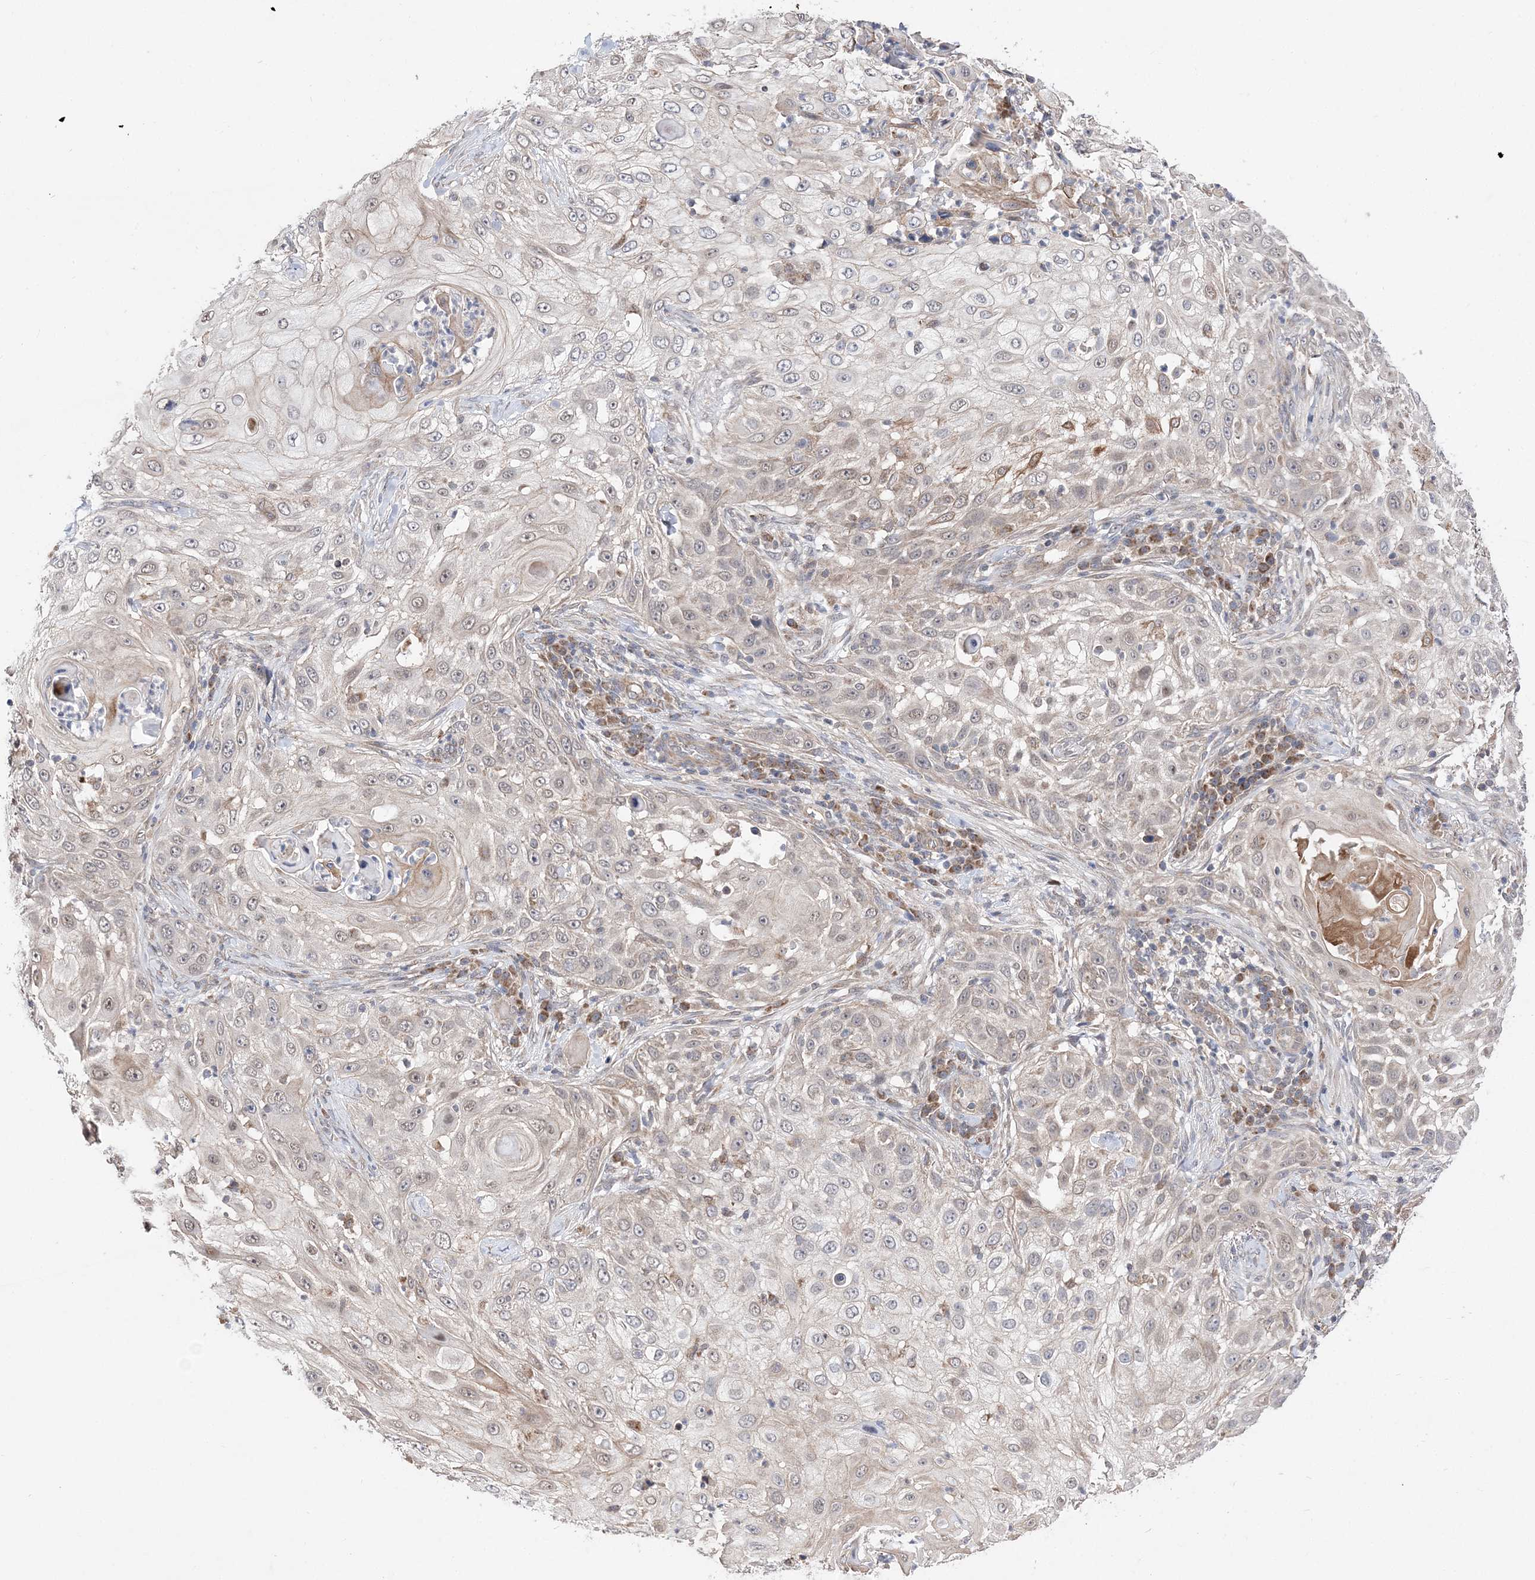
{"staining": {"intensity": "weak", "quantity": "<25%", "location": "cytoplasmic/membranous"}, "tissue": "skin cancer", "cell_type": "Tumor cells", "image_type": "cancer", "snomed": [{"axis": "morphology", "description": "Squamous cell carcinoma, NOS"}, {"axis": "topography", "description": "Skin"}], "caption": "Human skin squamous cell carcinoma stained for a protein using immunohistochemistry exhibits no staining in tumor cells.", "gene": "DALRD3", "patient": {"sex": "female", "age": 44}}